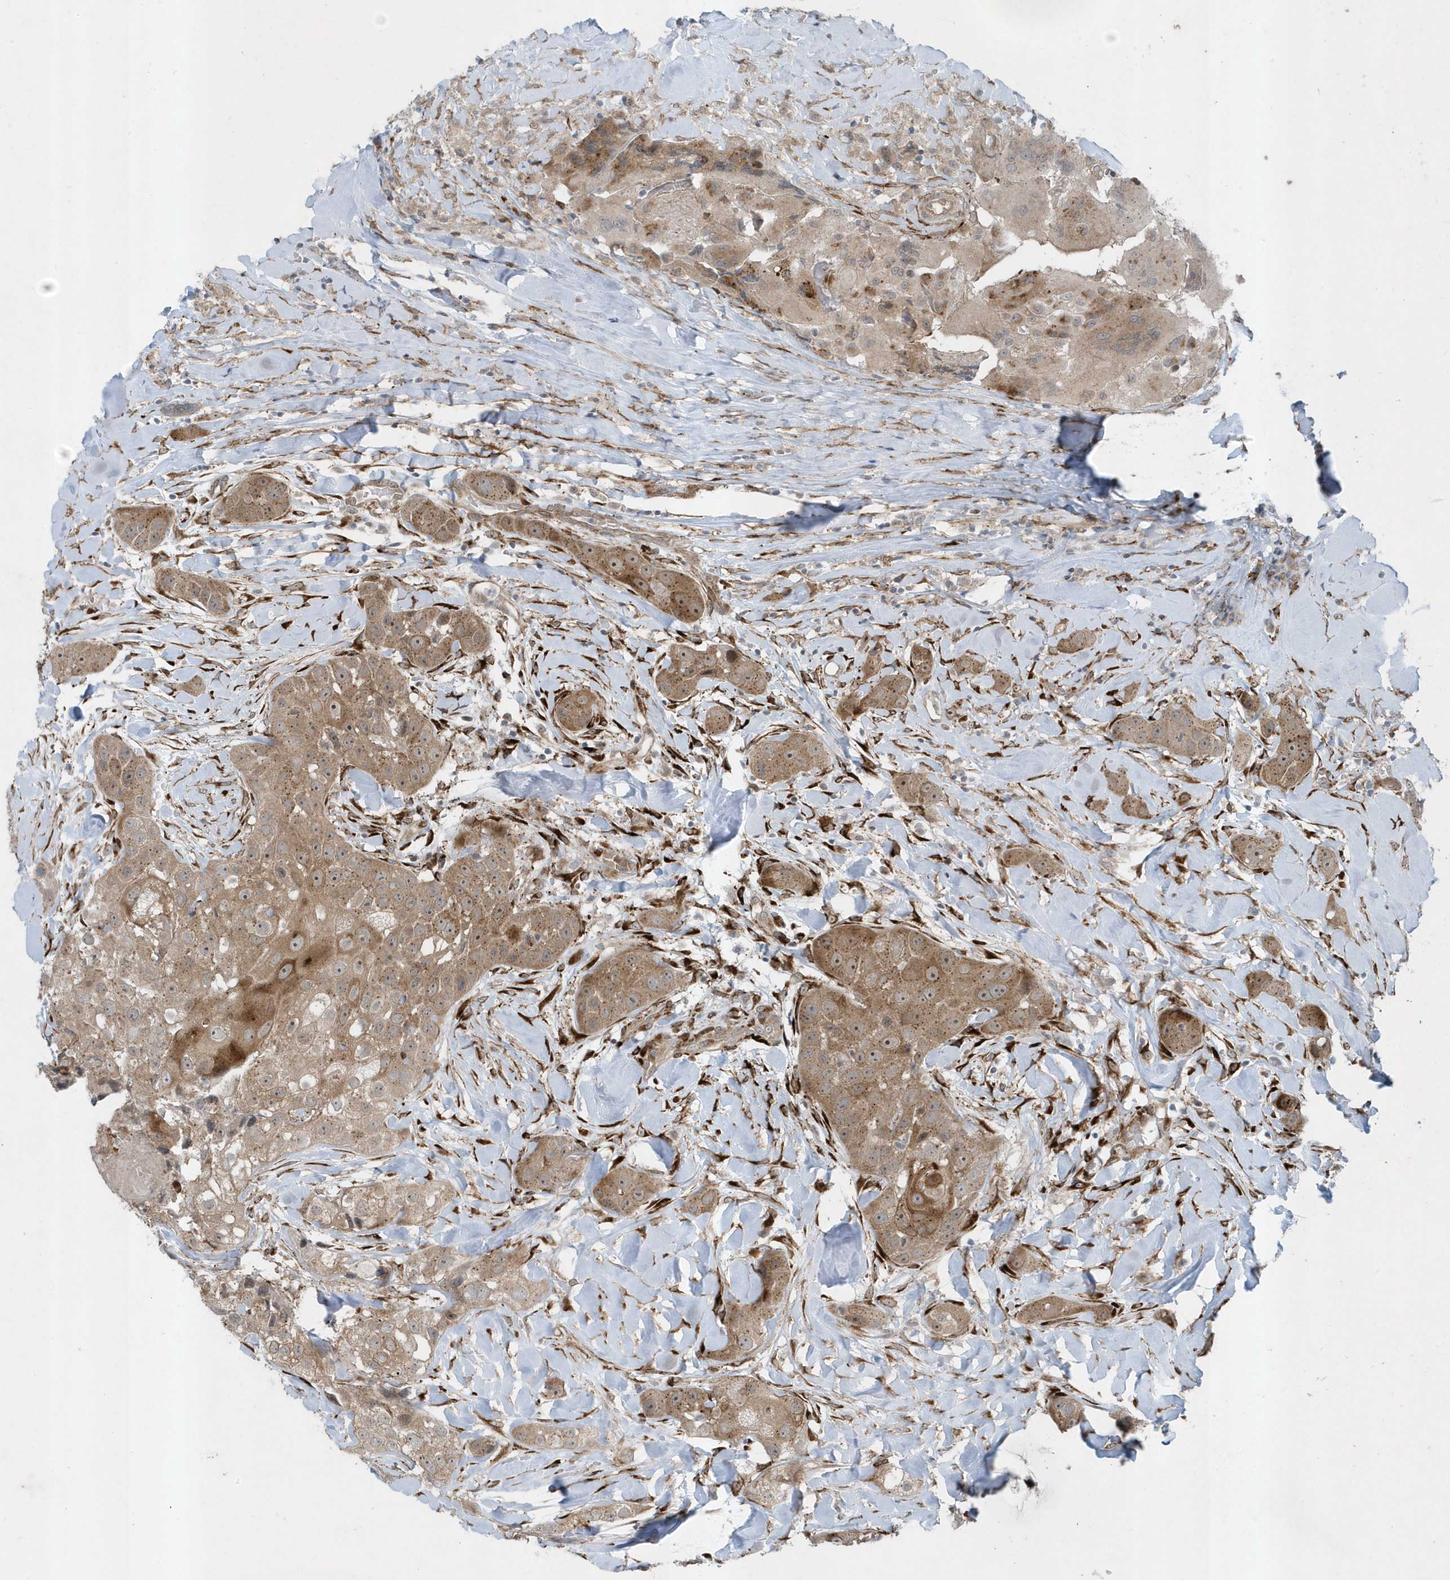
{"staining": {"intensity": "moderate", "quantity": ">75%", "location": "cytoplasmic/membranous"}, "tissue": "head and neck cancer", "cell_type": "Tumor cells", "image_type": "cancer", "snomed": [{"axis": "morphology", "description": "Normal tissue, NOS"}, {"axis": "morphology", "description": "Squamous cell carcinoma, NOS"}, {"axis": "topography", "description": "Skeletal muscle"}, {"axis": "topography", "description": "Head-Neck"}], "caption": "About >75% of tumor cells in human head and neck squamous cell carcinoma show moderate cytoplasmic/membranous protein expression as visualized by brown immunohistochemical staining.", "gene": "FAM98A", "patient": {"sex": "male", "age": 51}}